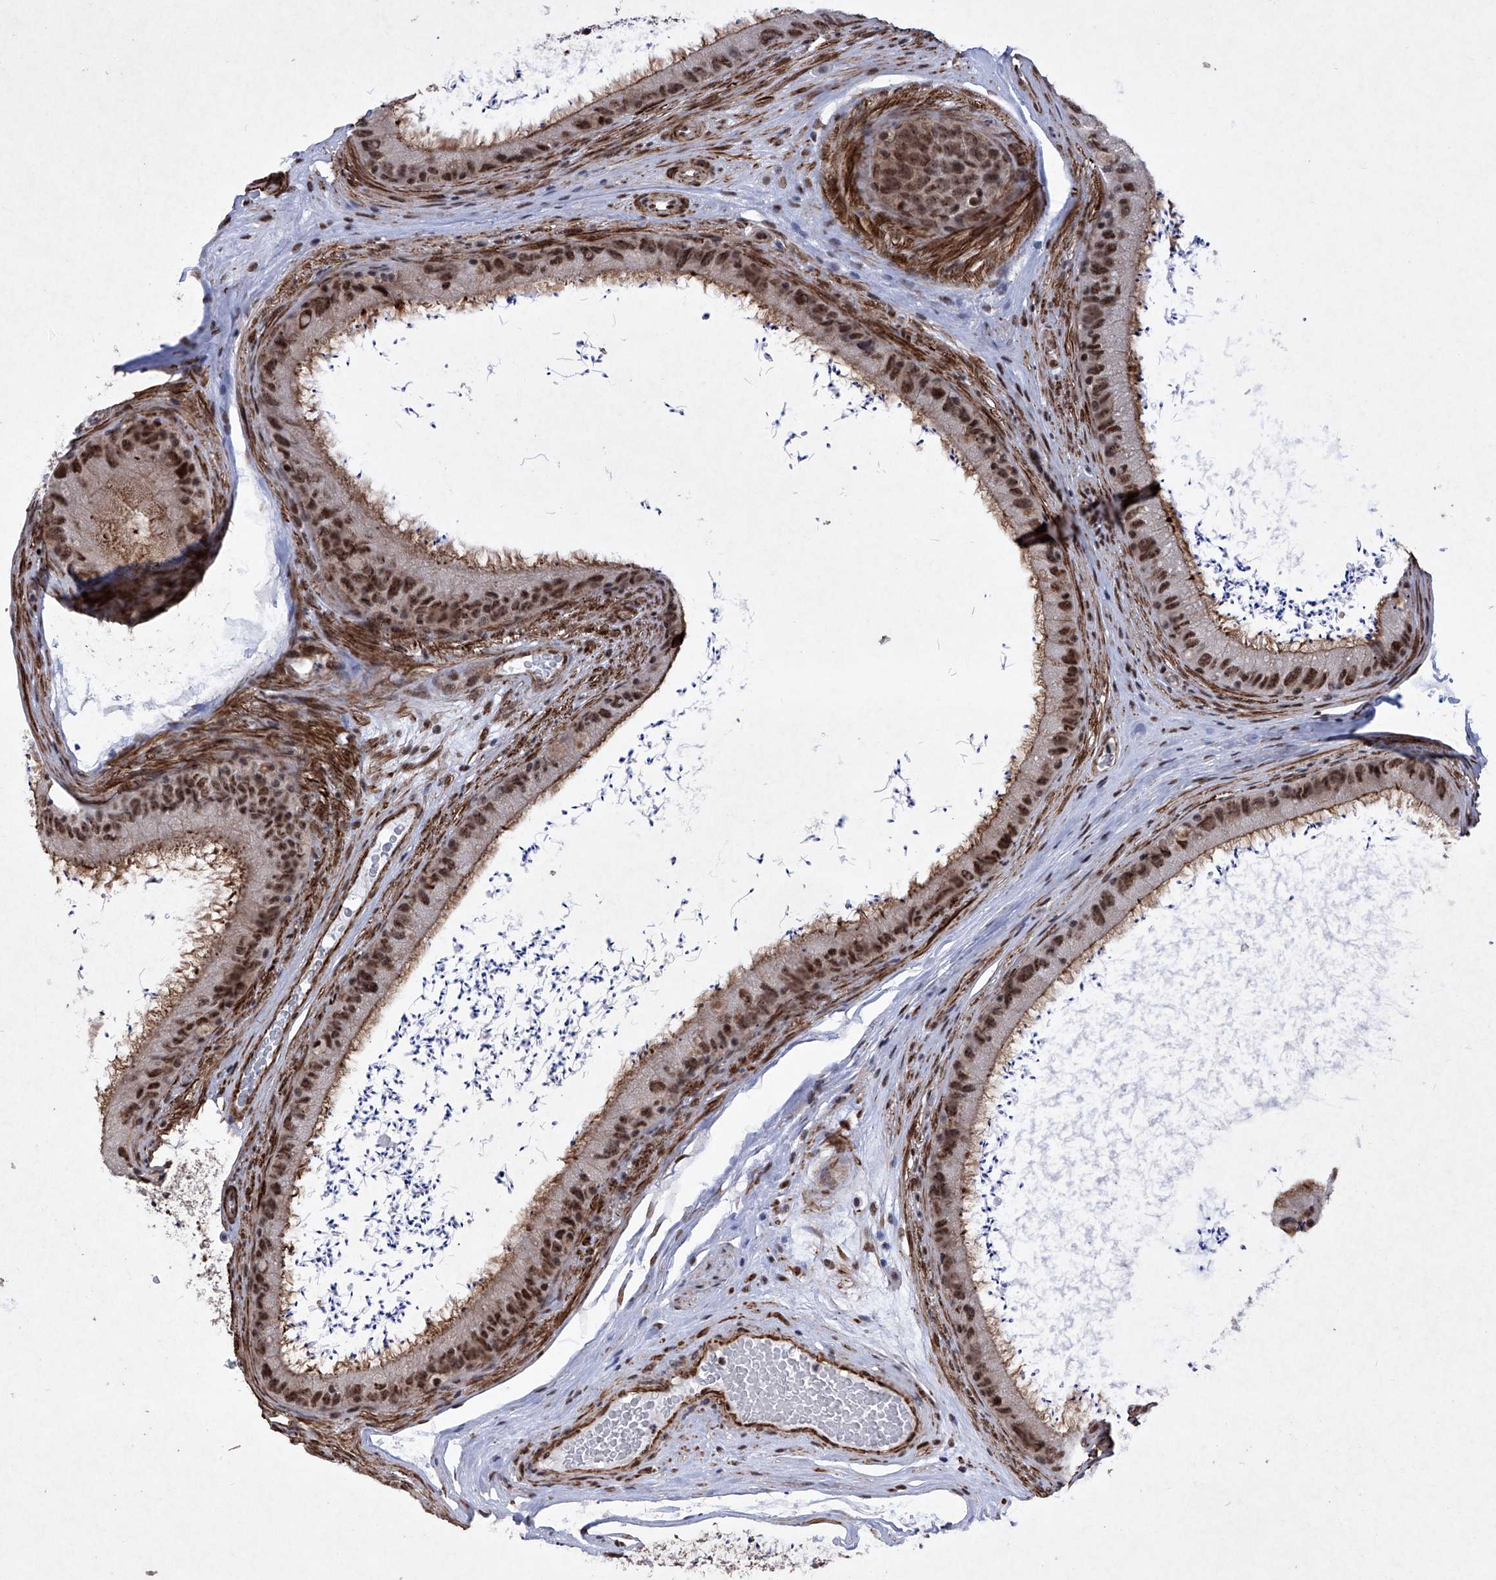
{"staining": {"intensity": "moderate", "quantity": ">75%", "location": "cytoplasmic/membranous,nuclear"}, "tissue": "epididymis", "cell_type": "Glandular cells", "image_type": "normal", "snomed": [{"axis": "morphology", "description": "Normal tissue, NOS"}, {"axis": "topography", "description": "Epididymis, spermatic cord, NOS"}], "caption": "The immunohistochemical stain shows moderate cytoplasmic/membranous,nuclear expression in glandular cells of benign epididymis.", "gene": "NFATC4", "patient": {"sex": "male", "age": 50}}